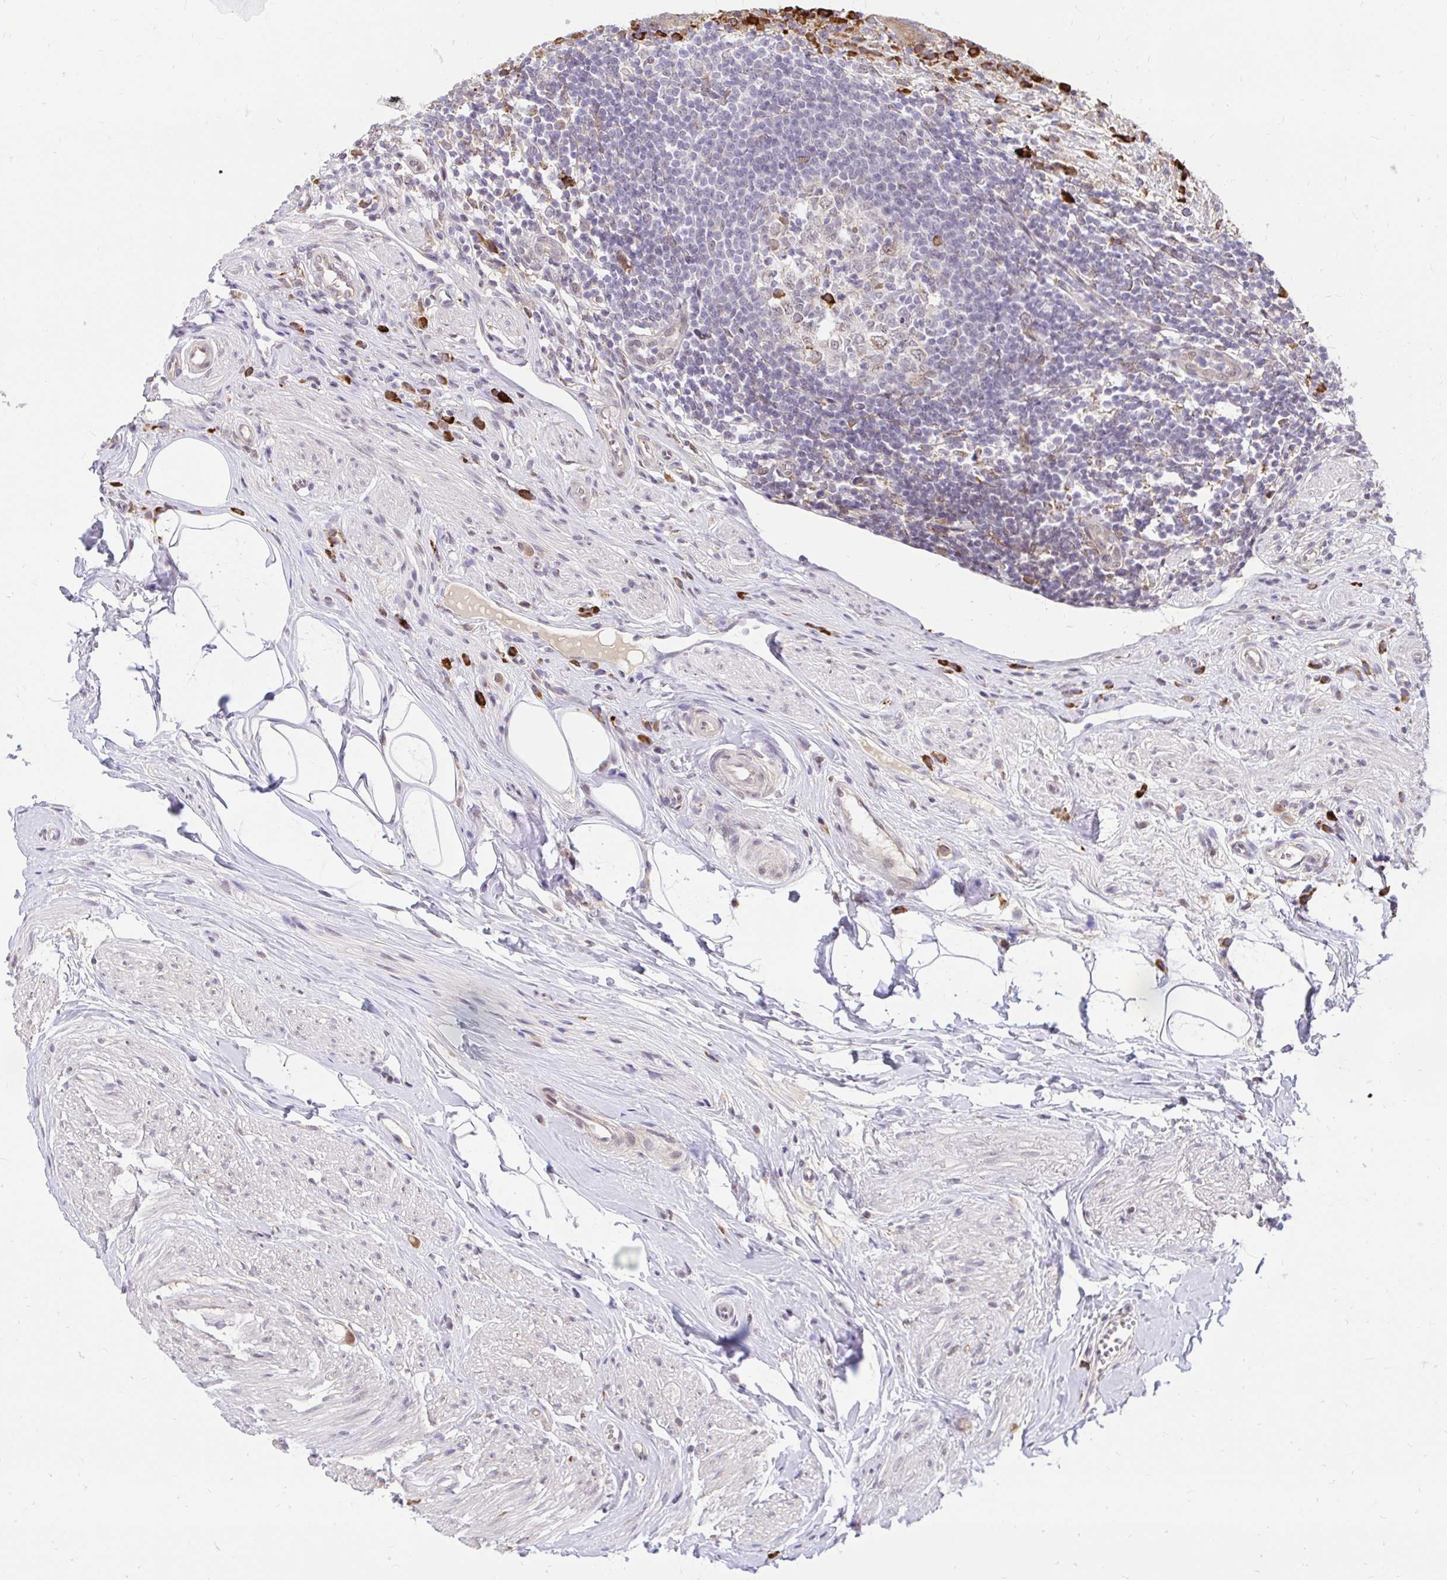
{"staining": {"intensity": "moderate", "quantity": ">75%", "location": "cytoplasmic/membranous"}, "tissue": "appendix", "cell_type": "Glandular cells", "image_type": "normal", "snomed": [{"axis": "morphology", "description": "Normal tissue, NOS"}, {"axis": "topography", "description": "Appendix"}], "caption": "Immunohistochemical staining of benign human appendix shows moderate cytoplasmic/membranous protein positivity in approximately >75% of glandular cells.", "gene": "NAALAD2", "patient": {"sex": "female", "age": 56}}